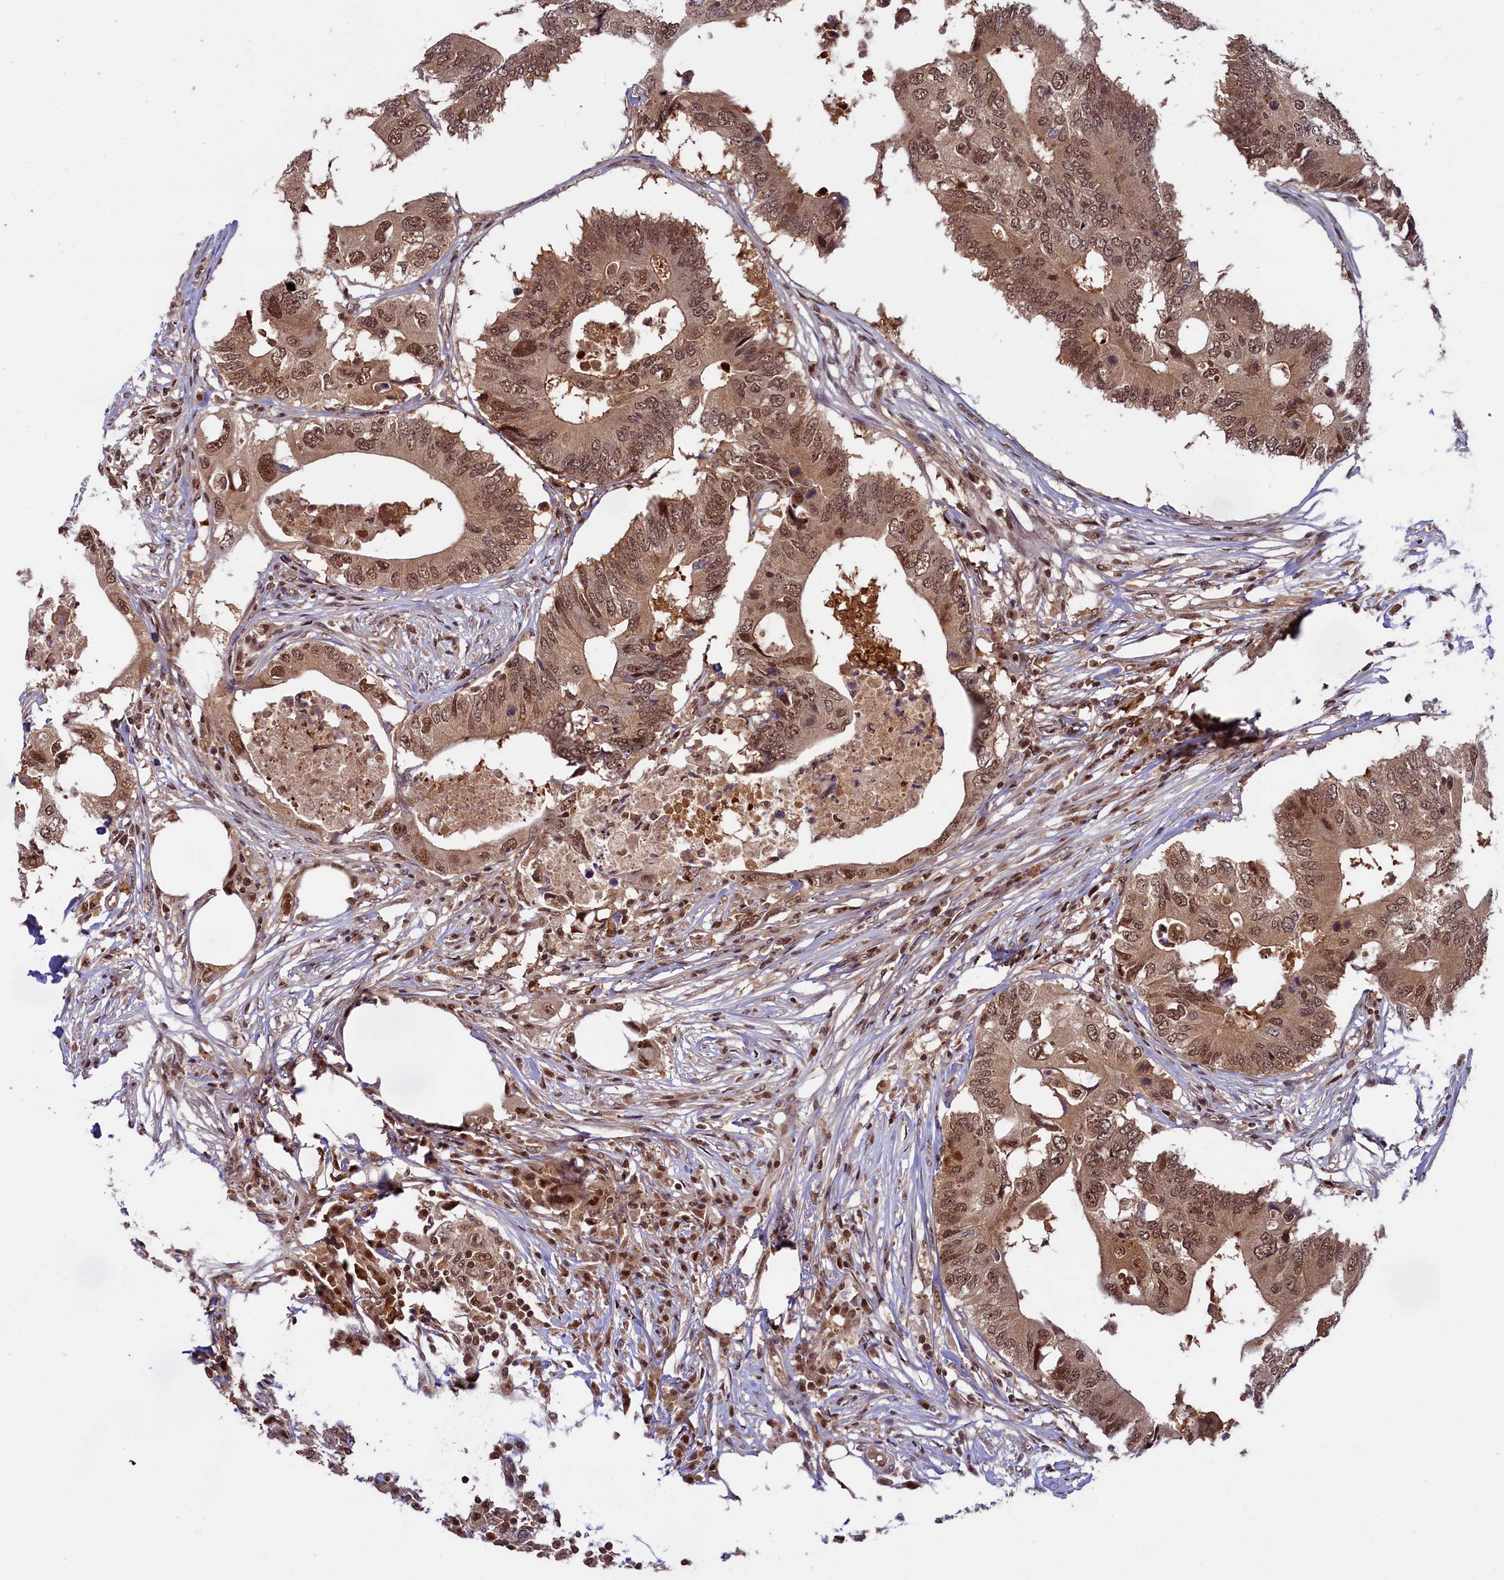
{"staining": {"intensity": "moderate", "quantity": ">75%", "location": "cytoplasmic/membranous,nuclear"}, "tissue": "colorectal cancer", "cell_type": "Tumor cells", "image_type": "cancer", "snomed": [{"axis": "morphology", "description": "Adenocarcinoma, NOS"}, {"axis": "topography", "description": "Colon"}], "caption": "Tumor cells exhibit medium levels of moderate cytoplasmic/membranous and nuclear positivity in approximately >75% of cells in human colorectal cancer (adenocarcinoma). The staining is performed using DAB brown chromogen to label protein expression. The nuclei are counter-stained blue using hematoxylin.", "gene": "SLC7A6OS", "patient": {"sex": "male", "age": 71}}